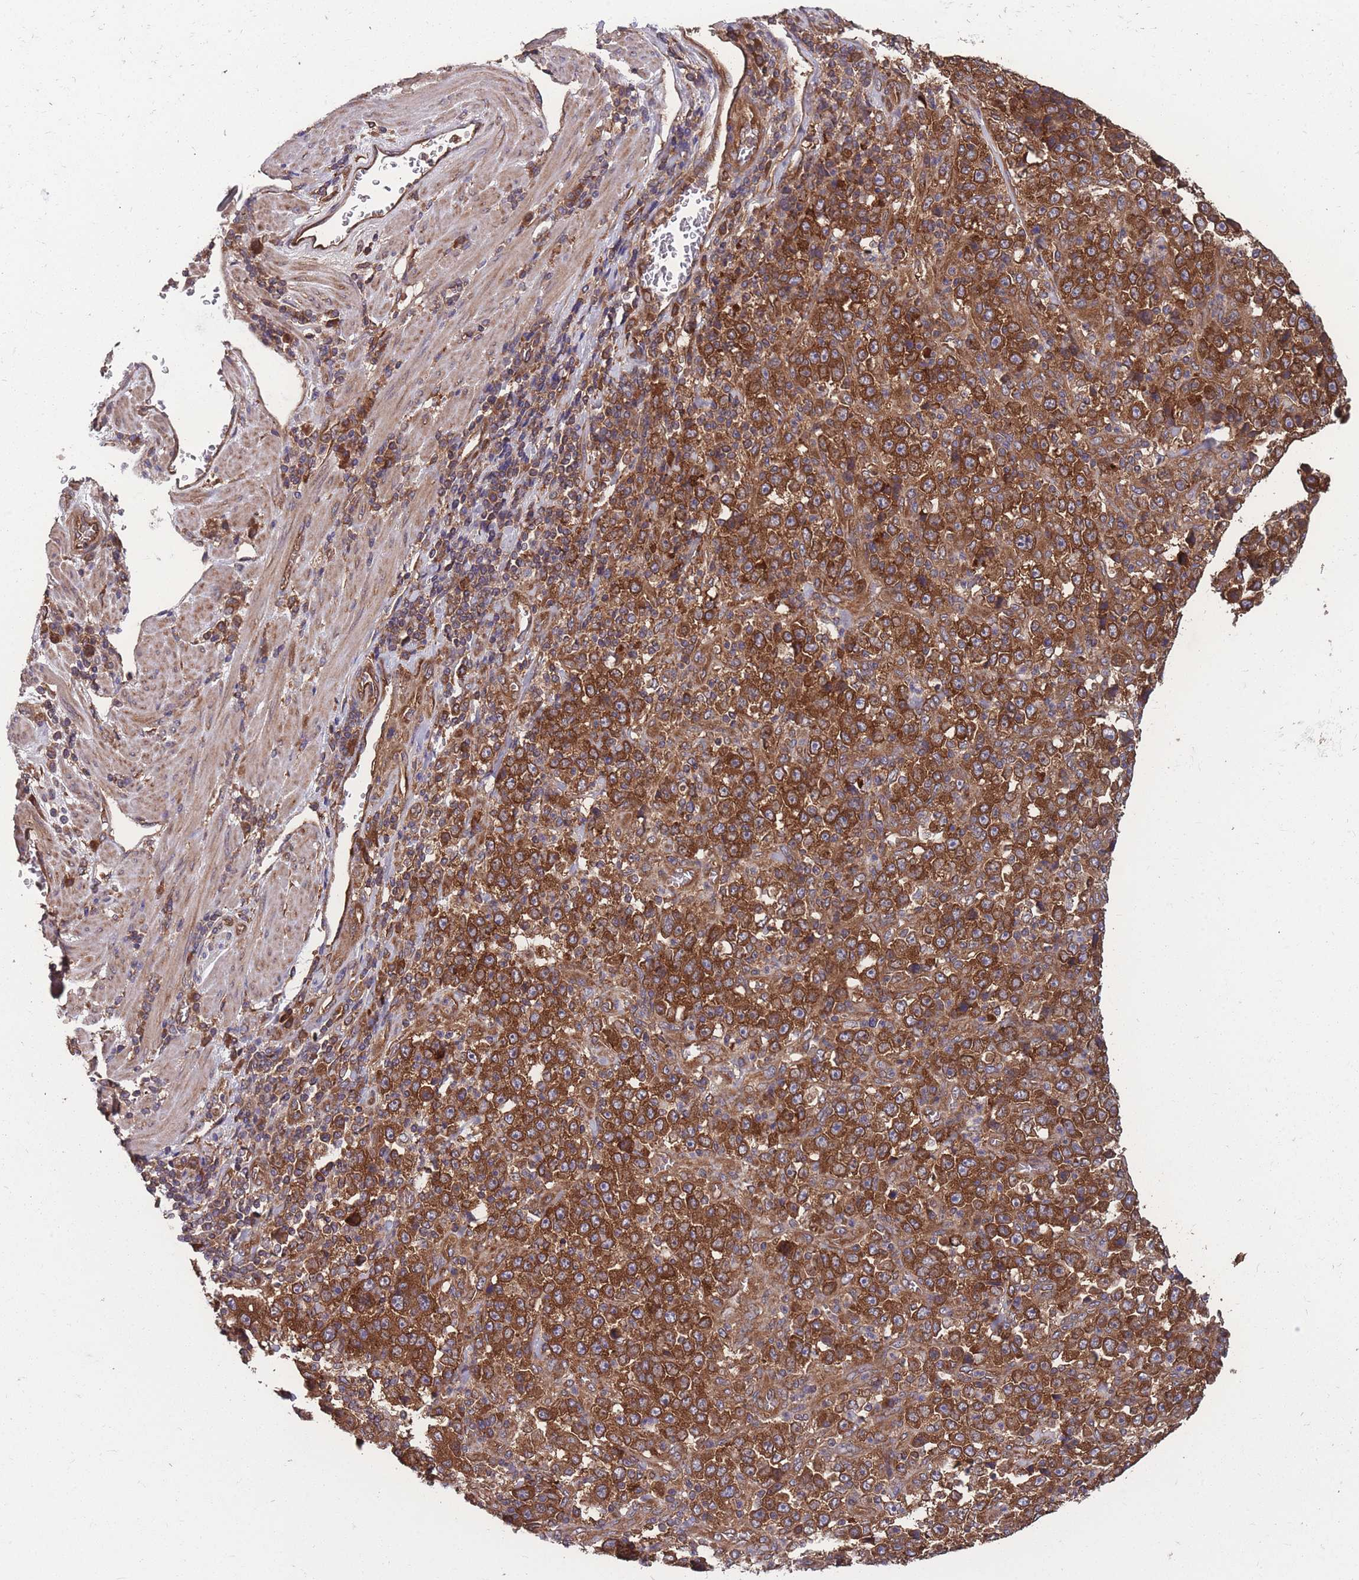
{"staining": {"intensity": "strong", "quantity": ">75%", "location": "cytoplasmic/membranous"}, "tissue": "stomach cancer", "cell_type": "Tumor cells", "image_type": "cancer", "snomed": [{"axis": "morphology", "description": "Normal tissue, NOS"}, {"axis": "morphology", "description": "Adenocarcinoma, NOS"}, {"axis": "topography", "description": "Stomach, upper"}, {"axis": "topography", "description": "Stomach"}], "caption": "Immunohistochemical staining of human stomach cancer displays high levels of strong cytoplasmic/membranous protein positivity in approximately >75% of tumor cells.", "gene": "ZPR1", "patient": {"sex": "male", "age": 59}}